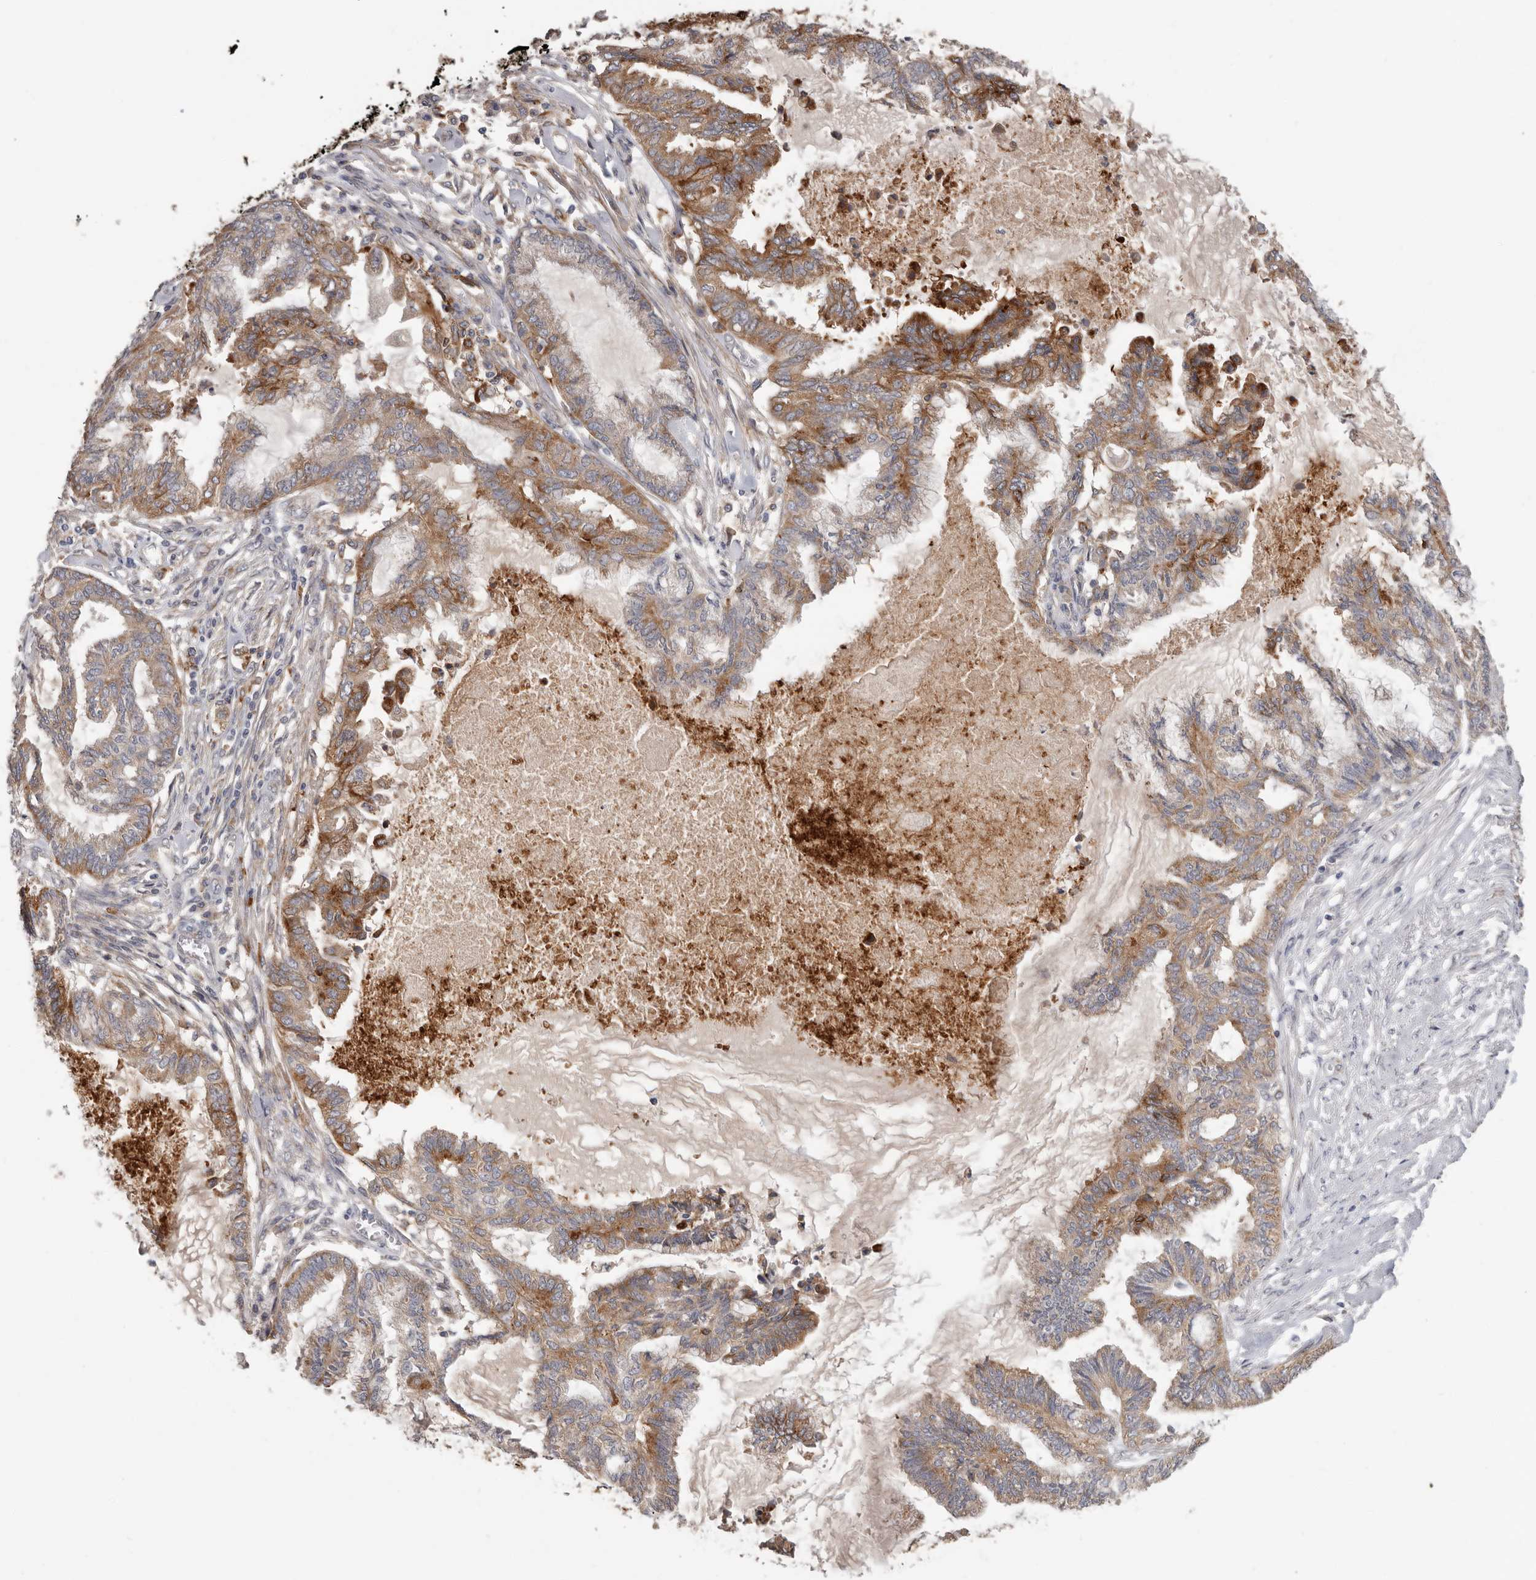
{"staining": {"intensity": "moderate", "quantity": ">75%", "location": "cytoplasmic/membranous"}, "tissue": "endometrial cancer", "cell_type": "Tumor cells", "image_type": "cancer", "snomed": [{"axis": "morphology", "description": "Adenocarcinoma, NOS"}, {"axis": "topography", "description": "Endometrium"}], "caption": "Immunohistochemical staining of endometrial cancer (adenocarcinoma) reveals moderate cytoplasmic/membranous protein positivity in approximately >75% of tumor cells.", "gene": "TFRC", "patient": {"sex": "female", "age": 86}}